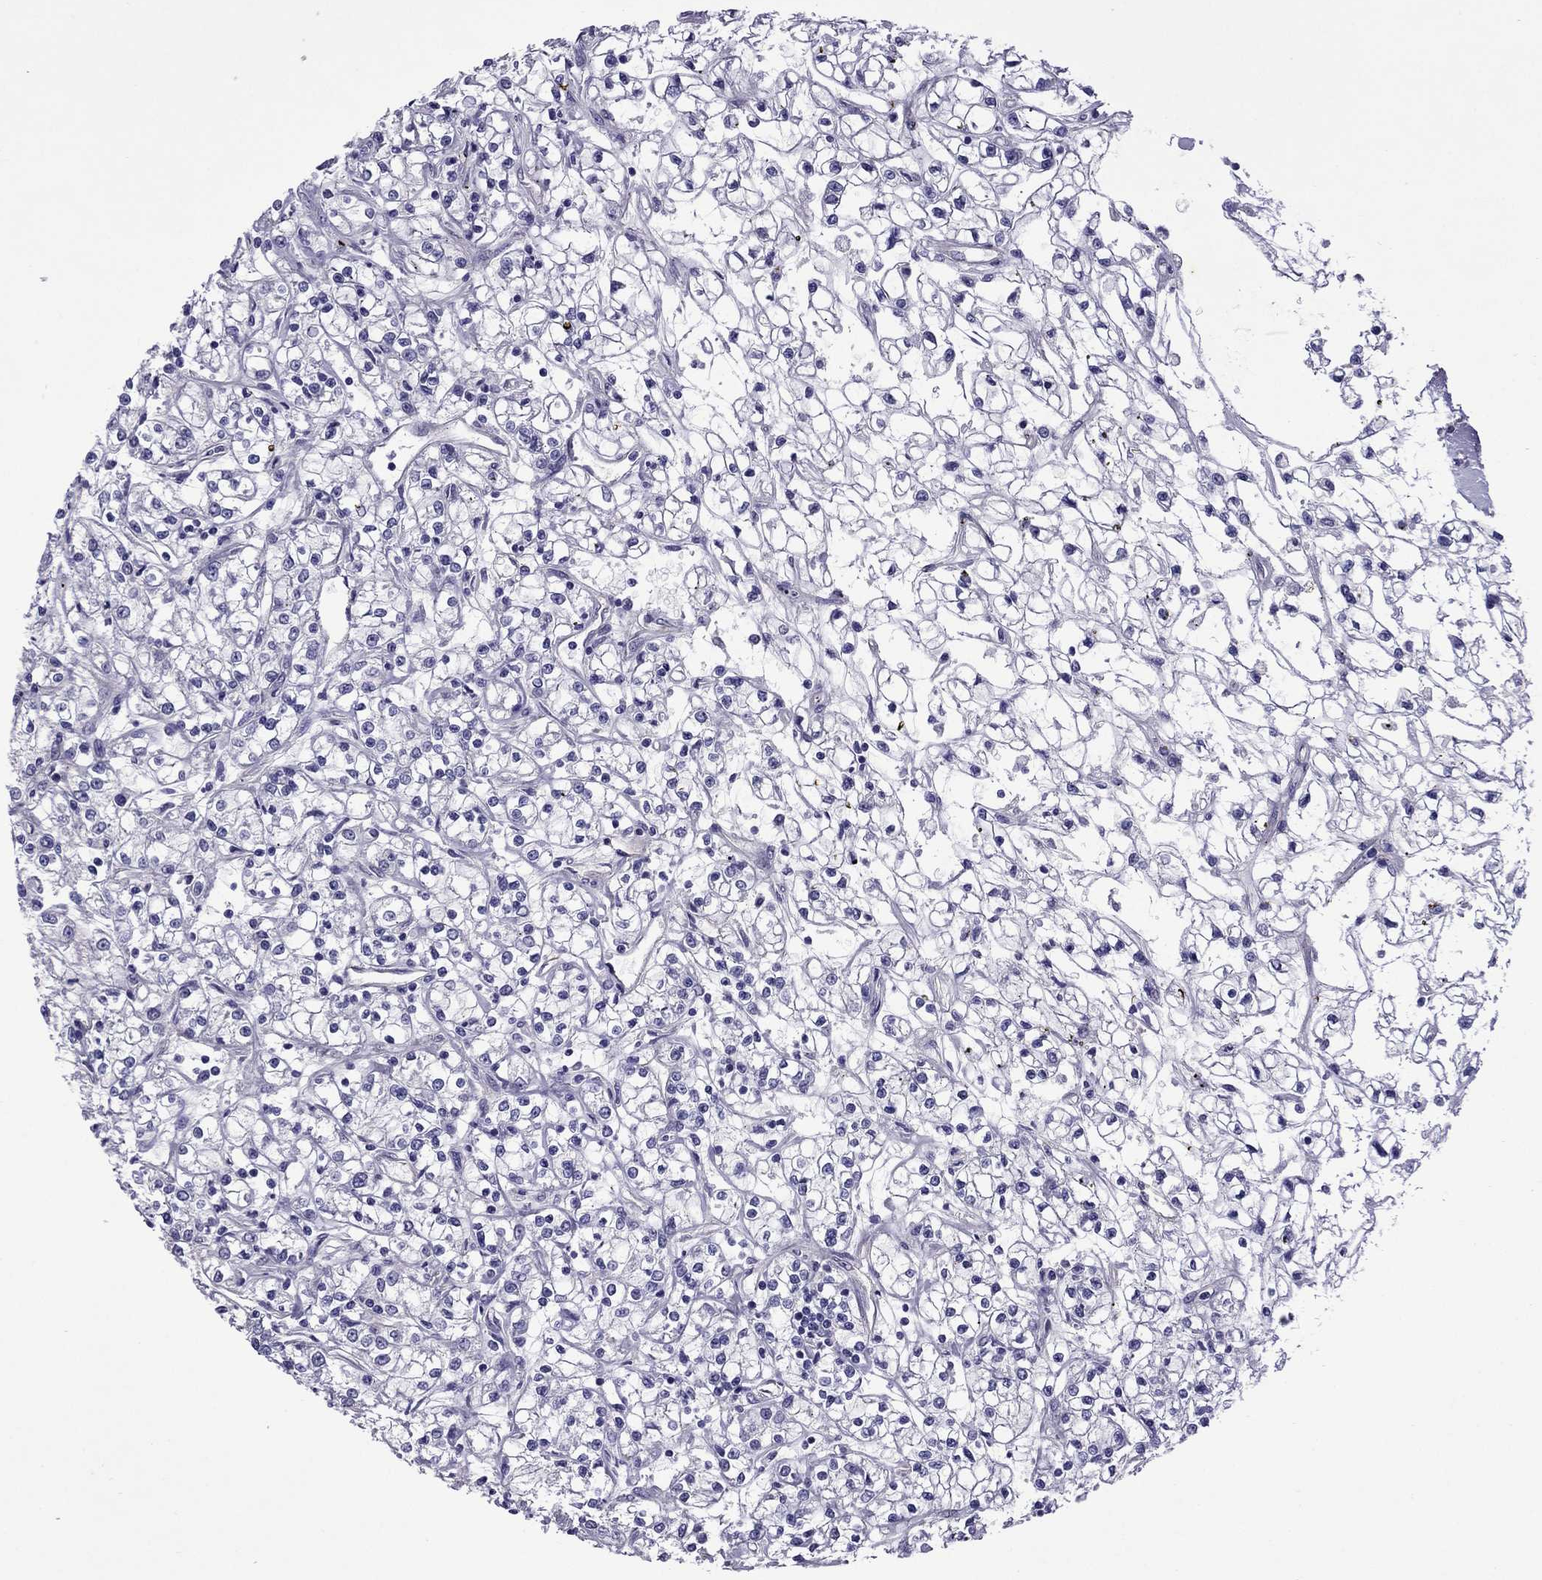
{"staining": {"intensity": "negative", "quantity": "none", "location": "none"}, "tissue": "renal cancer", "cell_type": "Tumor cells", "image_type": "cancer", "snomed": [{"axis": "morphology", "description": "Adenocarcinoma, NOS"}, {"axis": "topography", "description": "Kidney"}], "caption": "Adenocarcinoma (renal) was stained to show a protein in brown. There is no significant staining in tumor cells. (Brightfield microscopy of DAB IHC at high magnification).", "gene": "CHRNA5", "patient": {"sex": "female", "age": 59}}